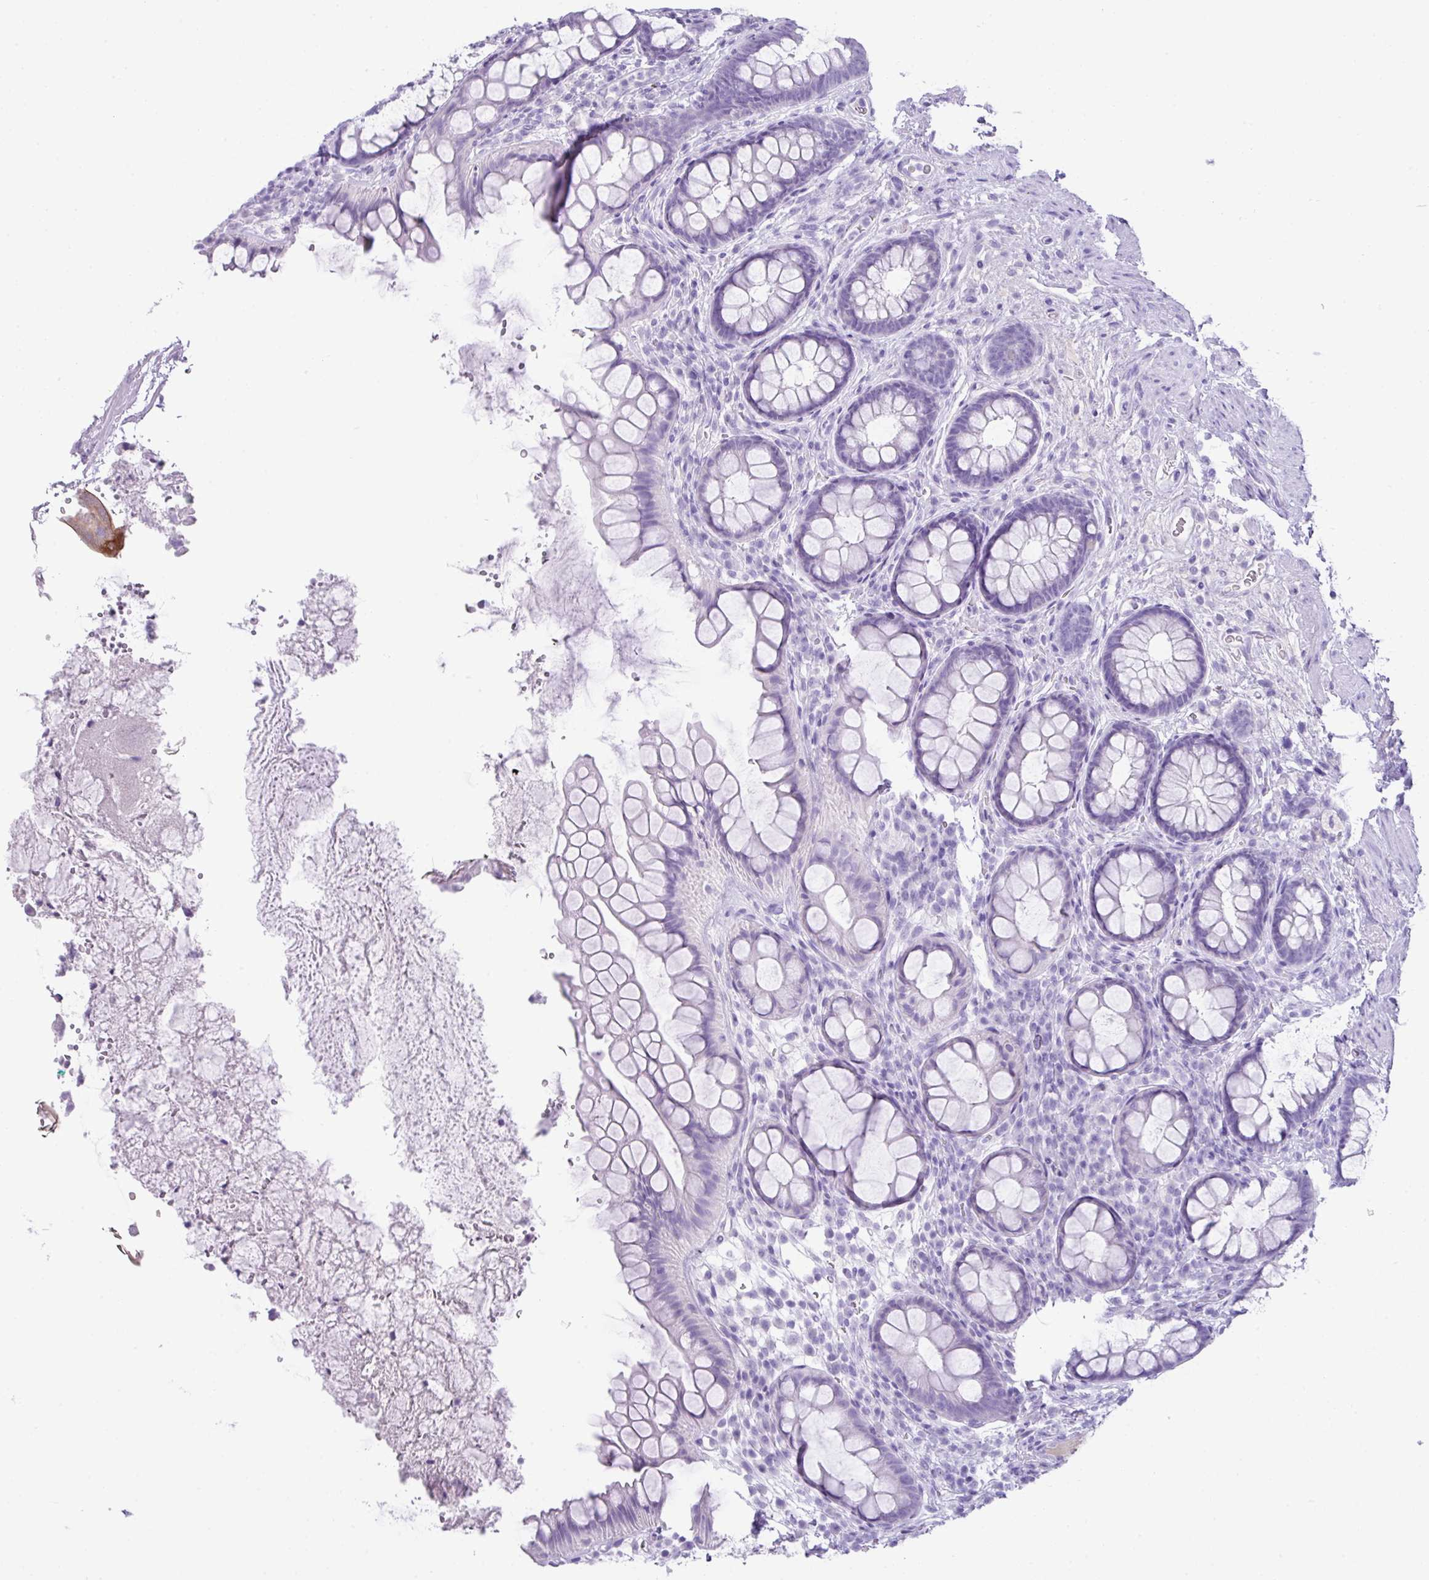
{"staining": {"intensity": "negative", "quantity": "none", "location": "none"}, "tissue": "rectum", "cell_type": "Glandular cells", "image_type": "normal", "snomed": [{"axis": "morphology", "description": "Normal tissue, NOS"}, {"axis": "topography", "description": "Rectum"}, {"axis": "topography", "description": "Peripheral nerve tissue"}], "caption": "Micrograph shows no significant protein staining in glandular cells of unremarkable rectum. (Brightfield microscopy of DAB (3,3'-diaminobenzidine) immunohistochemistry at high magnification).", "gene": "TNP1", "patient": {"sex": "female", "age": 69}}